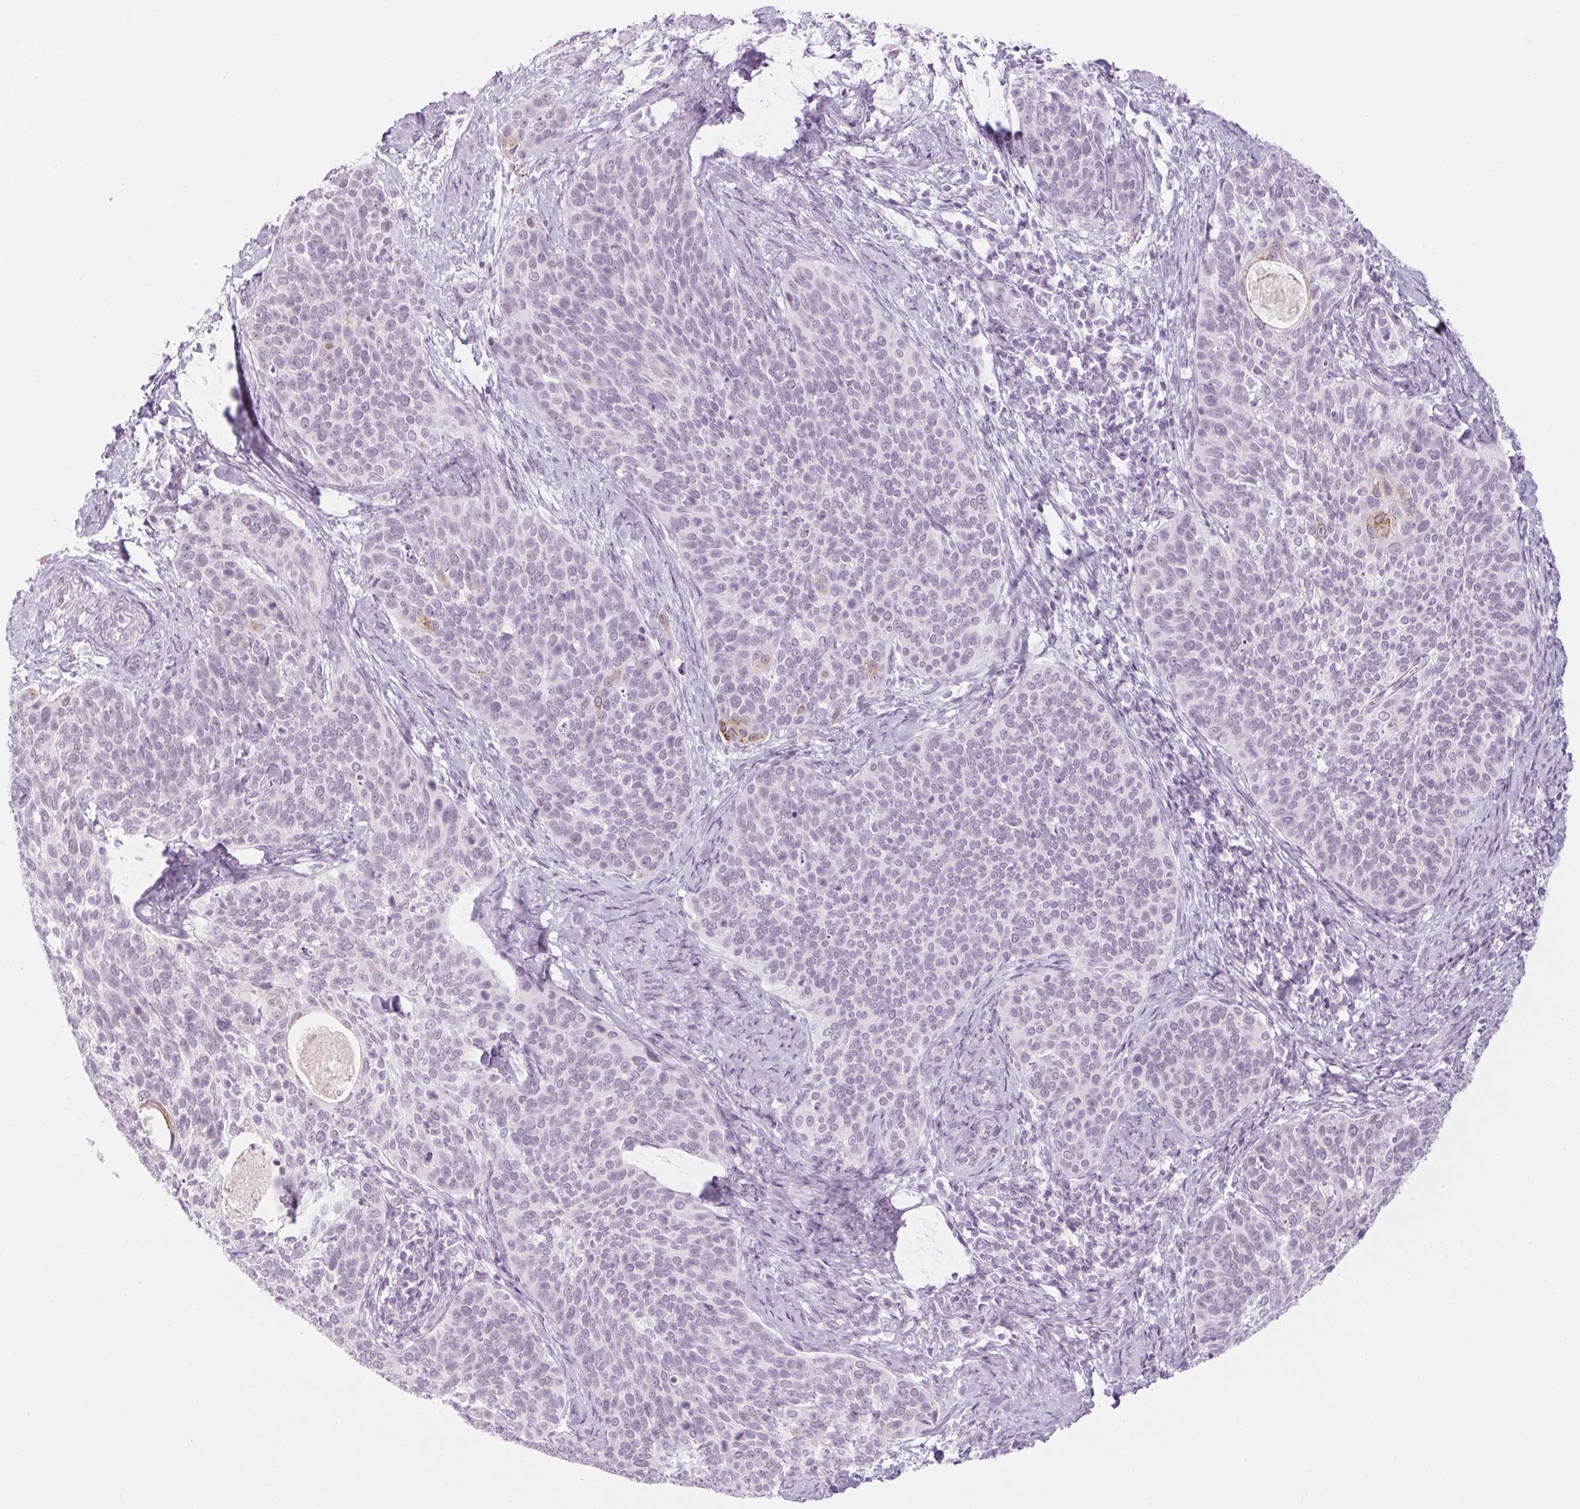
{"staining": {"intensity": "negative", "quantity": "none", "location": "none"}, "tissue": "cervical cancer", "cell_type": "Tumor cells", "image_type": "cancer", "snomed": [{"axis": "morphology", "description": "Squamous cell carcinoma, NOS"}, {"axis": "topography", "description": "Cervix"}], "caption": "An immunohistochemistry histopathology image of cervical cancer is shown. There is no staining in tumor cells of cervical cancer.", "gene": "BCAS1", "patient": {"sex": "female", "age": 69}}